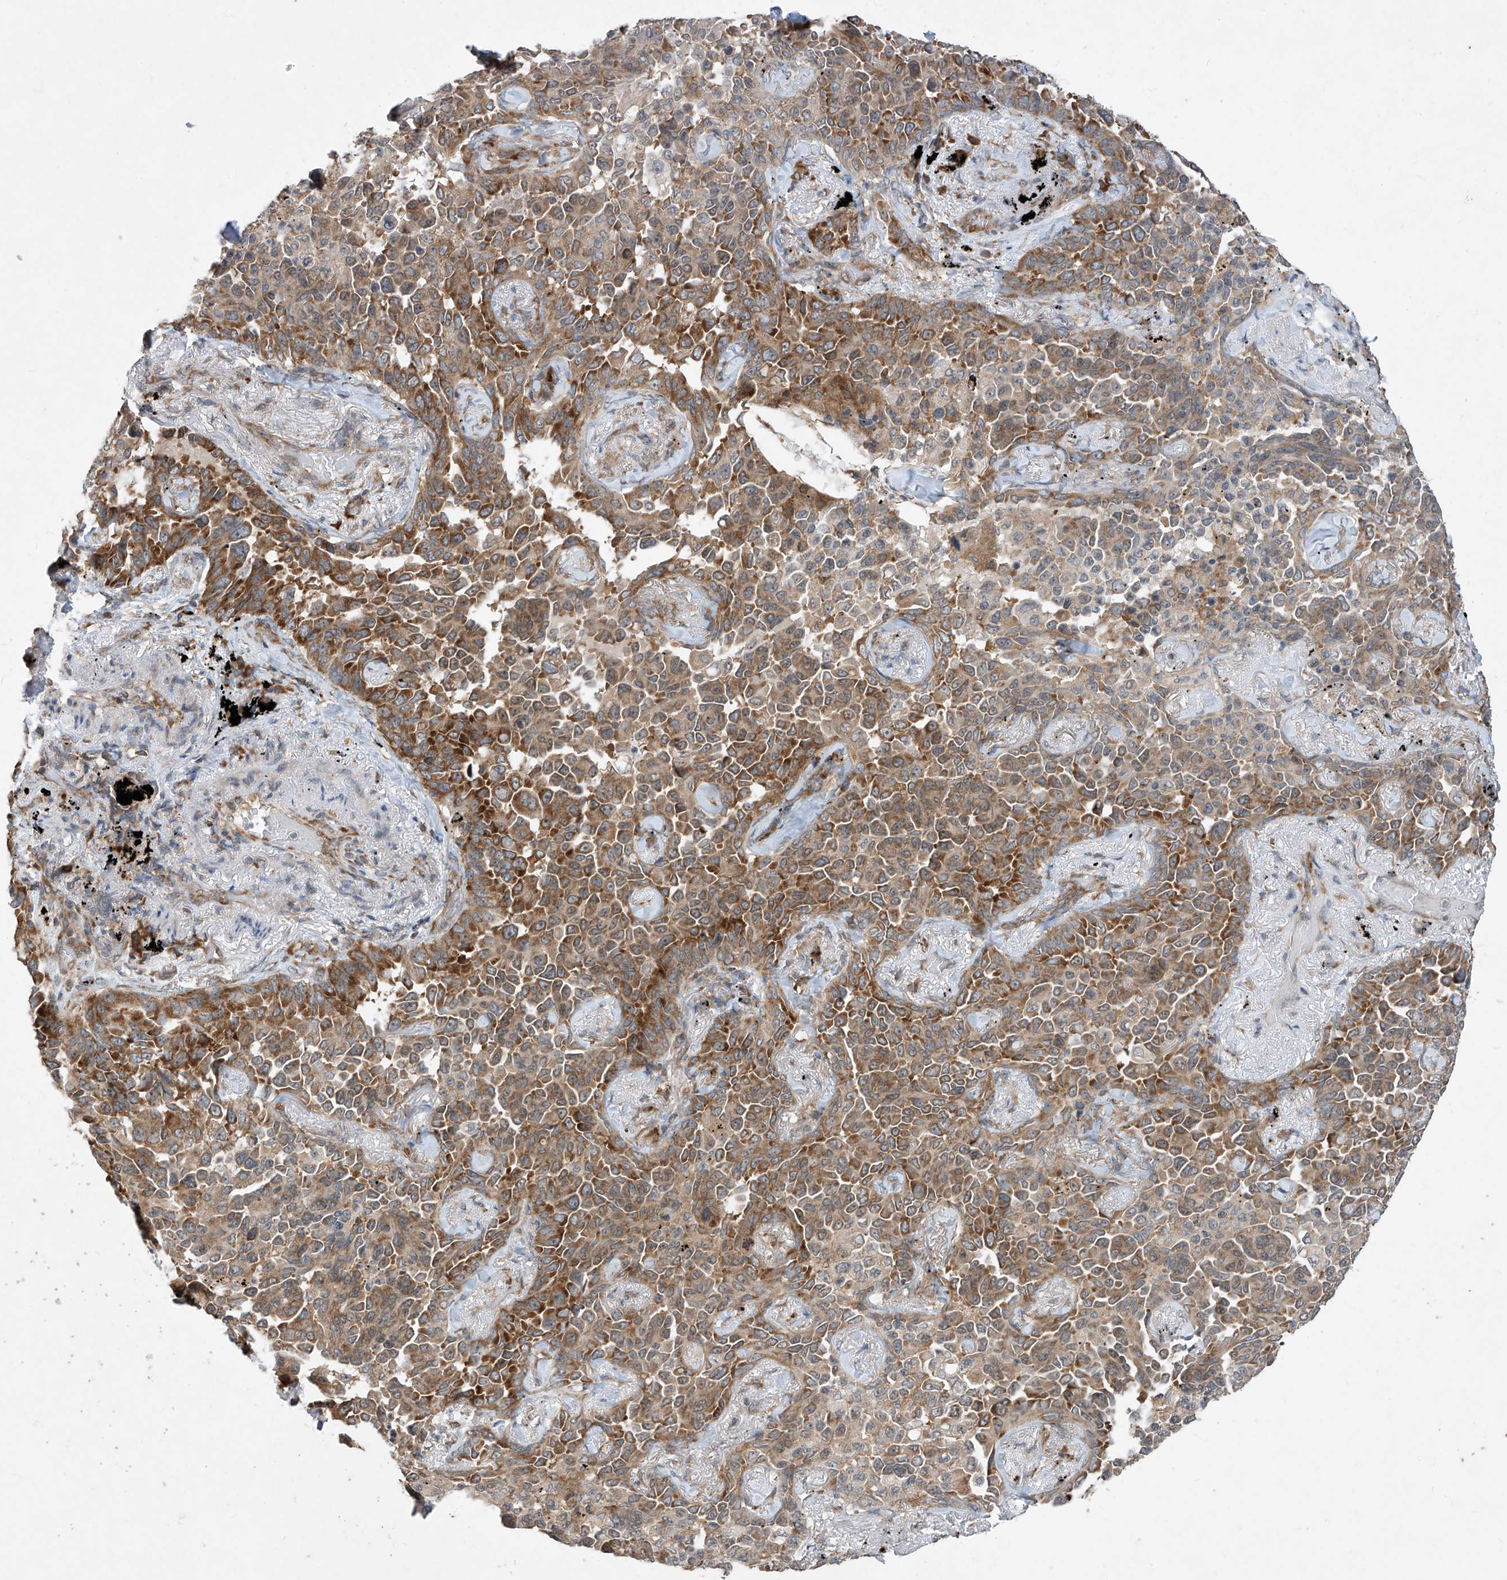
{"staining": {"intensity": "moderate", "quantity": ">75%", "location": "cytoplasmic/membranous"}, "tissue": "lung cancer", "cell_type": "Tumor cells", "image_type": "cancer", "snomed": [{"axis": "morphology", "description": "Adenocarcinoma, NOS"}, {"axis": "topography", "description": "Lung"}], "caption": "Brown immunohistochemical staining in lung cancer shows moderate cytoplasmic/membranous expression in about >75% of tumor cells.", "gene": "RPL34", "patient": {"sex": "female", "age": 67}}